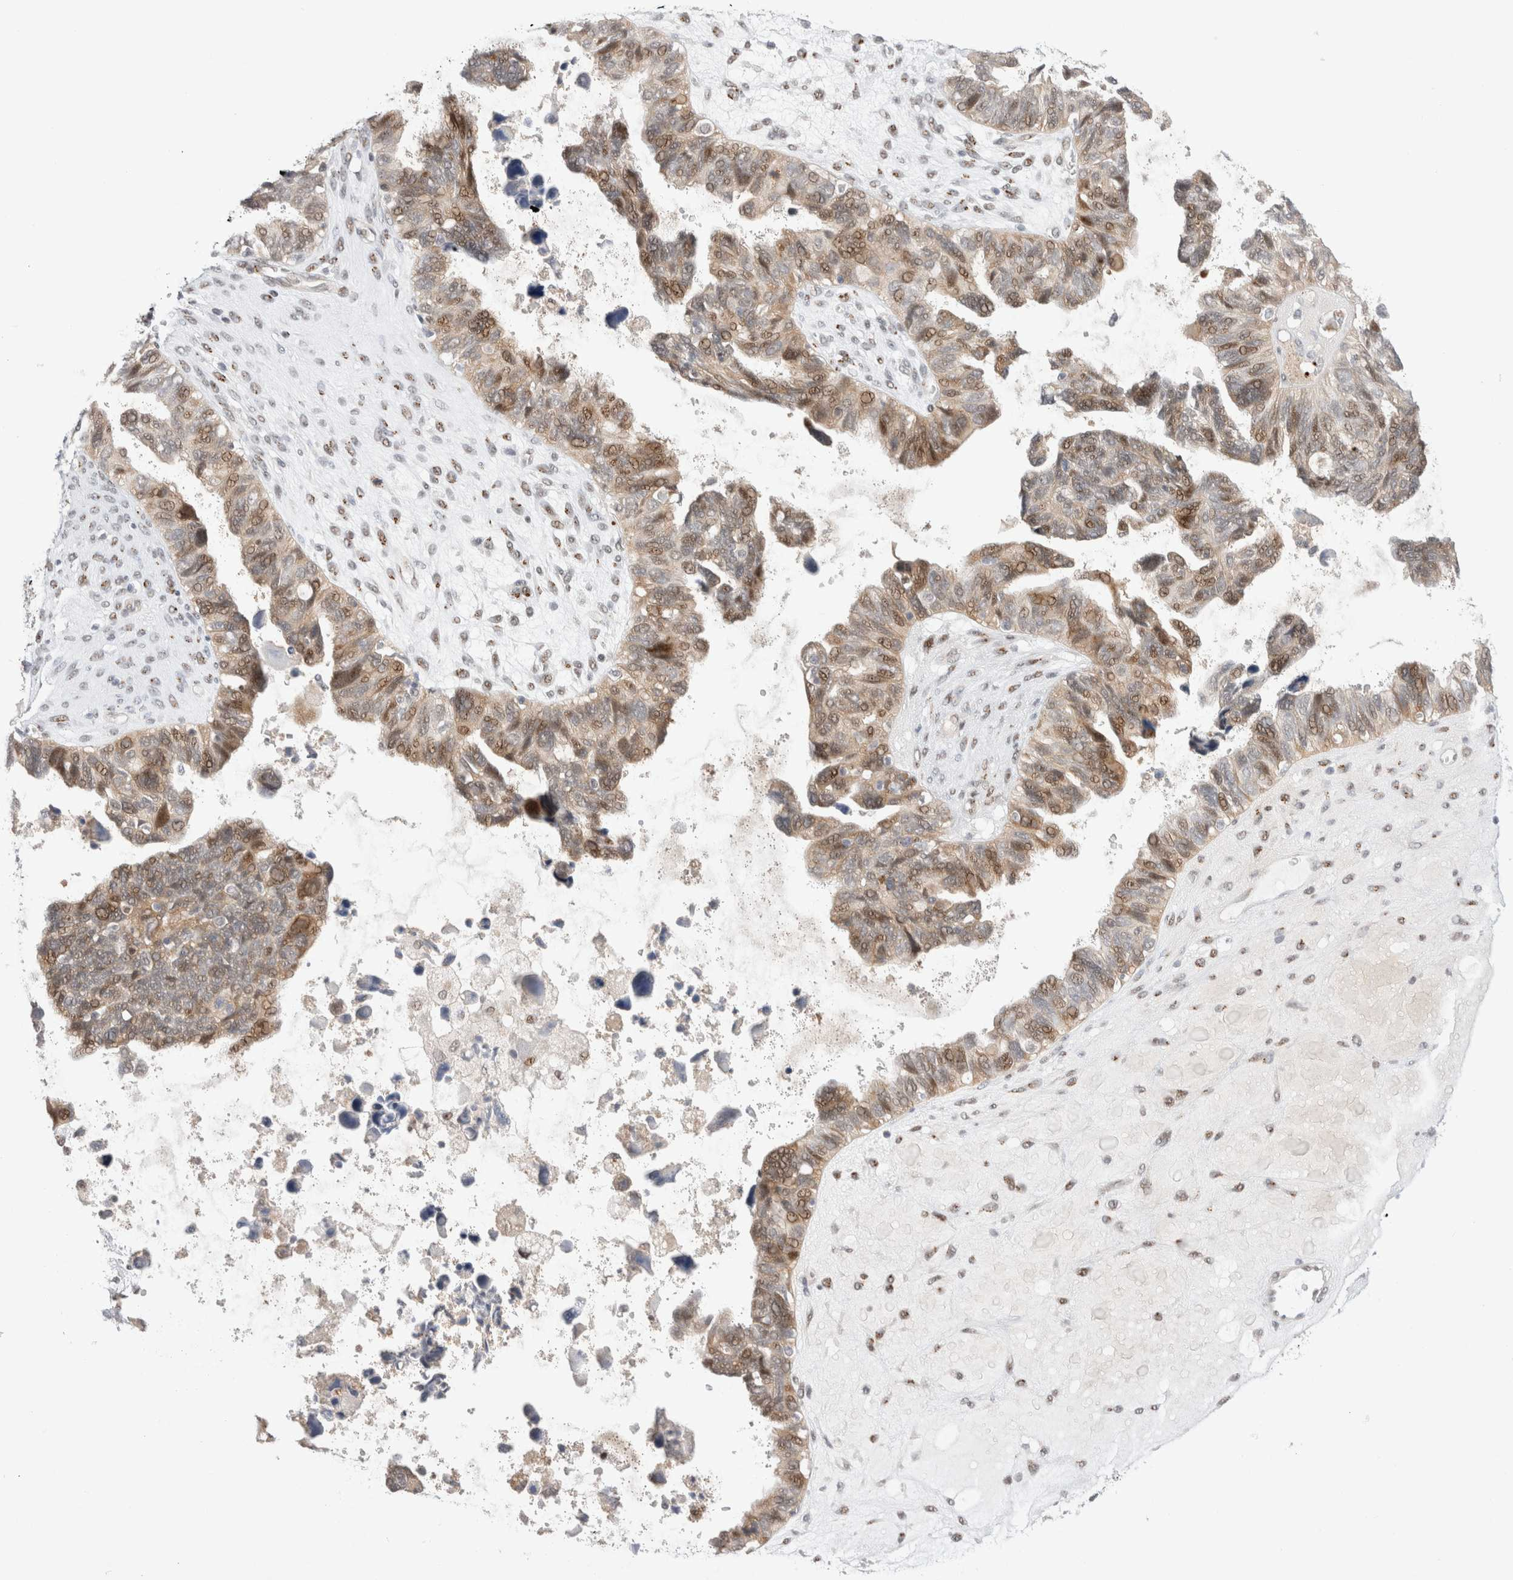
{"staining": {"intensity": "weak", "quantity": ">75%", "location": "cytoplasmic/membranous,nuclear"}, "tissue": "ovarian cancer", "cell_type": "Tumor cells", "image_type": "cancer", "snomed": [{"axis": "morphology", "description": "Cystadenocarcinoma, serous, NOS"}, {"axis": "topography", "description": "Ovary"}], "caption": "Ovarian serous cystadenocarcinoma stained with immunohistochemistry (IHC) exhibits weak cytoplasmic/membranous and nuclear positivity in approximately >75% of tumor cells. (Stains: DAB in brown, nuclei in blue, Microscopy: brightfield microscopy at high magnification).", "gene": "VPS28", "patient": {"sex": "female", "age": 79}}